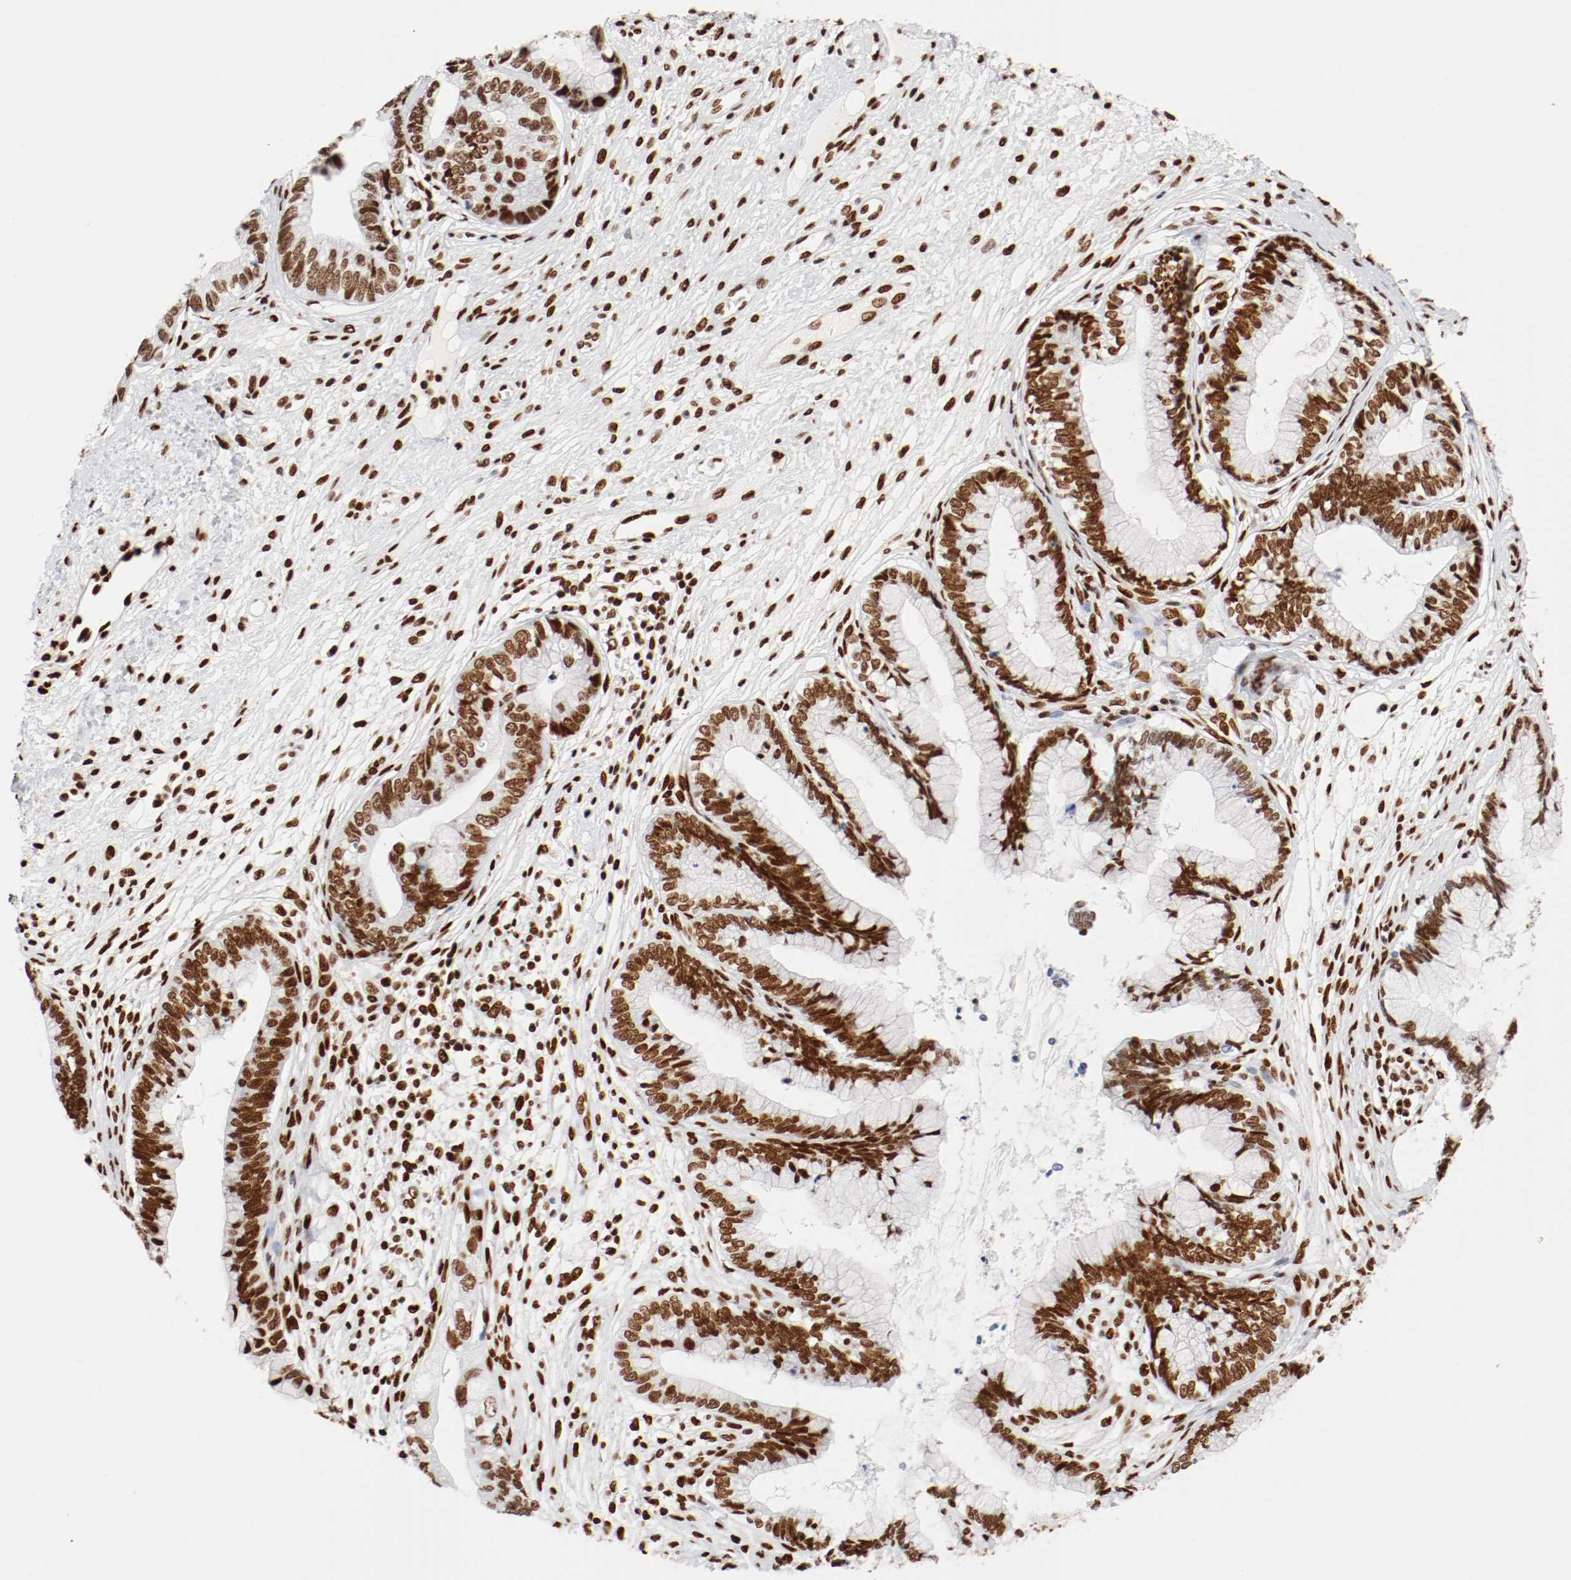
{"staining": {"intensity": "strong", "quantity": ">75%", "location": "nuclear"}, "tissue": "cervical cancer", "cell_type": "Tumor cells", "image_type": "cancer", "snomed": [{"axis": "morphology", "description": "Adenocarcinoma, NOS"}, {"axis": "topography", "description": "Cervix"}], "caption": "Approximately >75% of tumor cells in adenocarcinoma (cervical) exhibit strong nuclear protein positivity as visualized by brown immunohistochemical staining.", "gene": "CTBP1", "patient": {"sex": "female", "age": 44}}